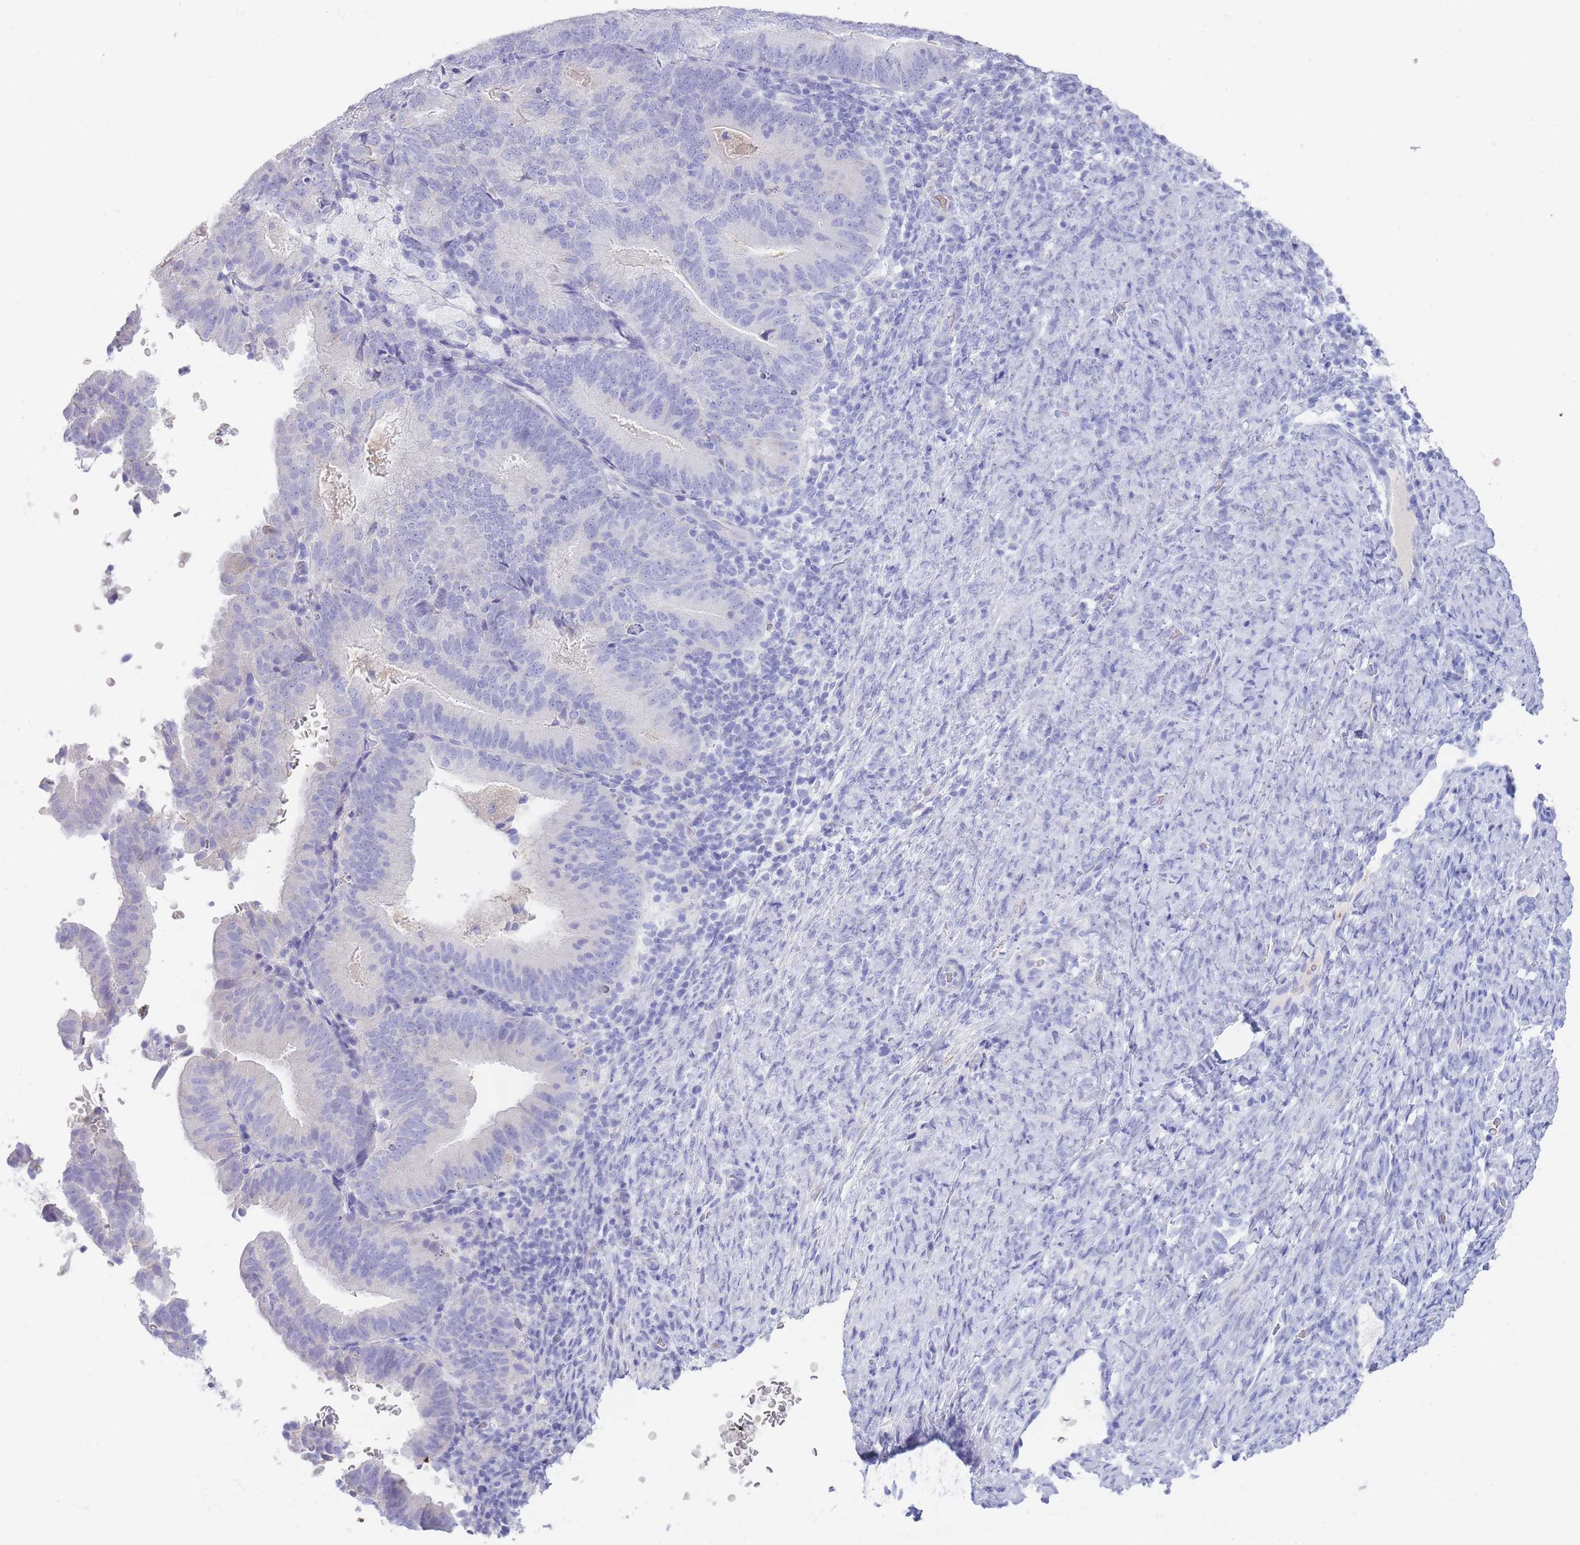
{"staining": {"intensity": "negative", "quantity": "none", "location": "none"}, "tissue": "endometrial cancer", "cell_type": "Tumor cells", "image_type": "cancer", "snomed": [{"axis": "morphology", "description": "Adenocarcinoma, NOS"}, {"axis": "topography", "description": "Endometrium"}], "caption": "Tumor cells show no significant positivity in adenocarcinoma (endometrial).", "gene": "NKX1-2", "patient": {"sex": "female", "age": 70}}